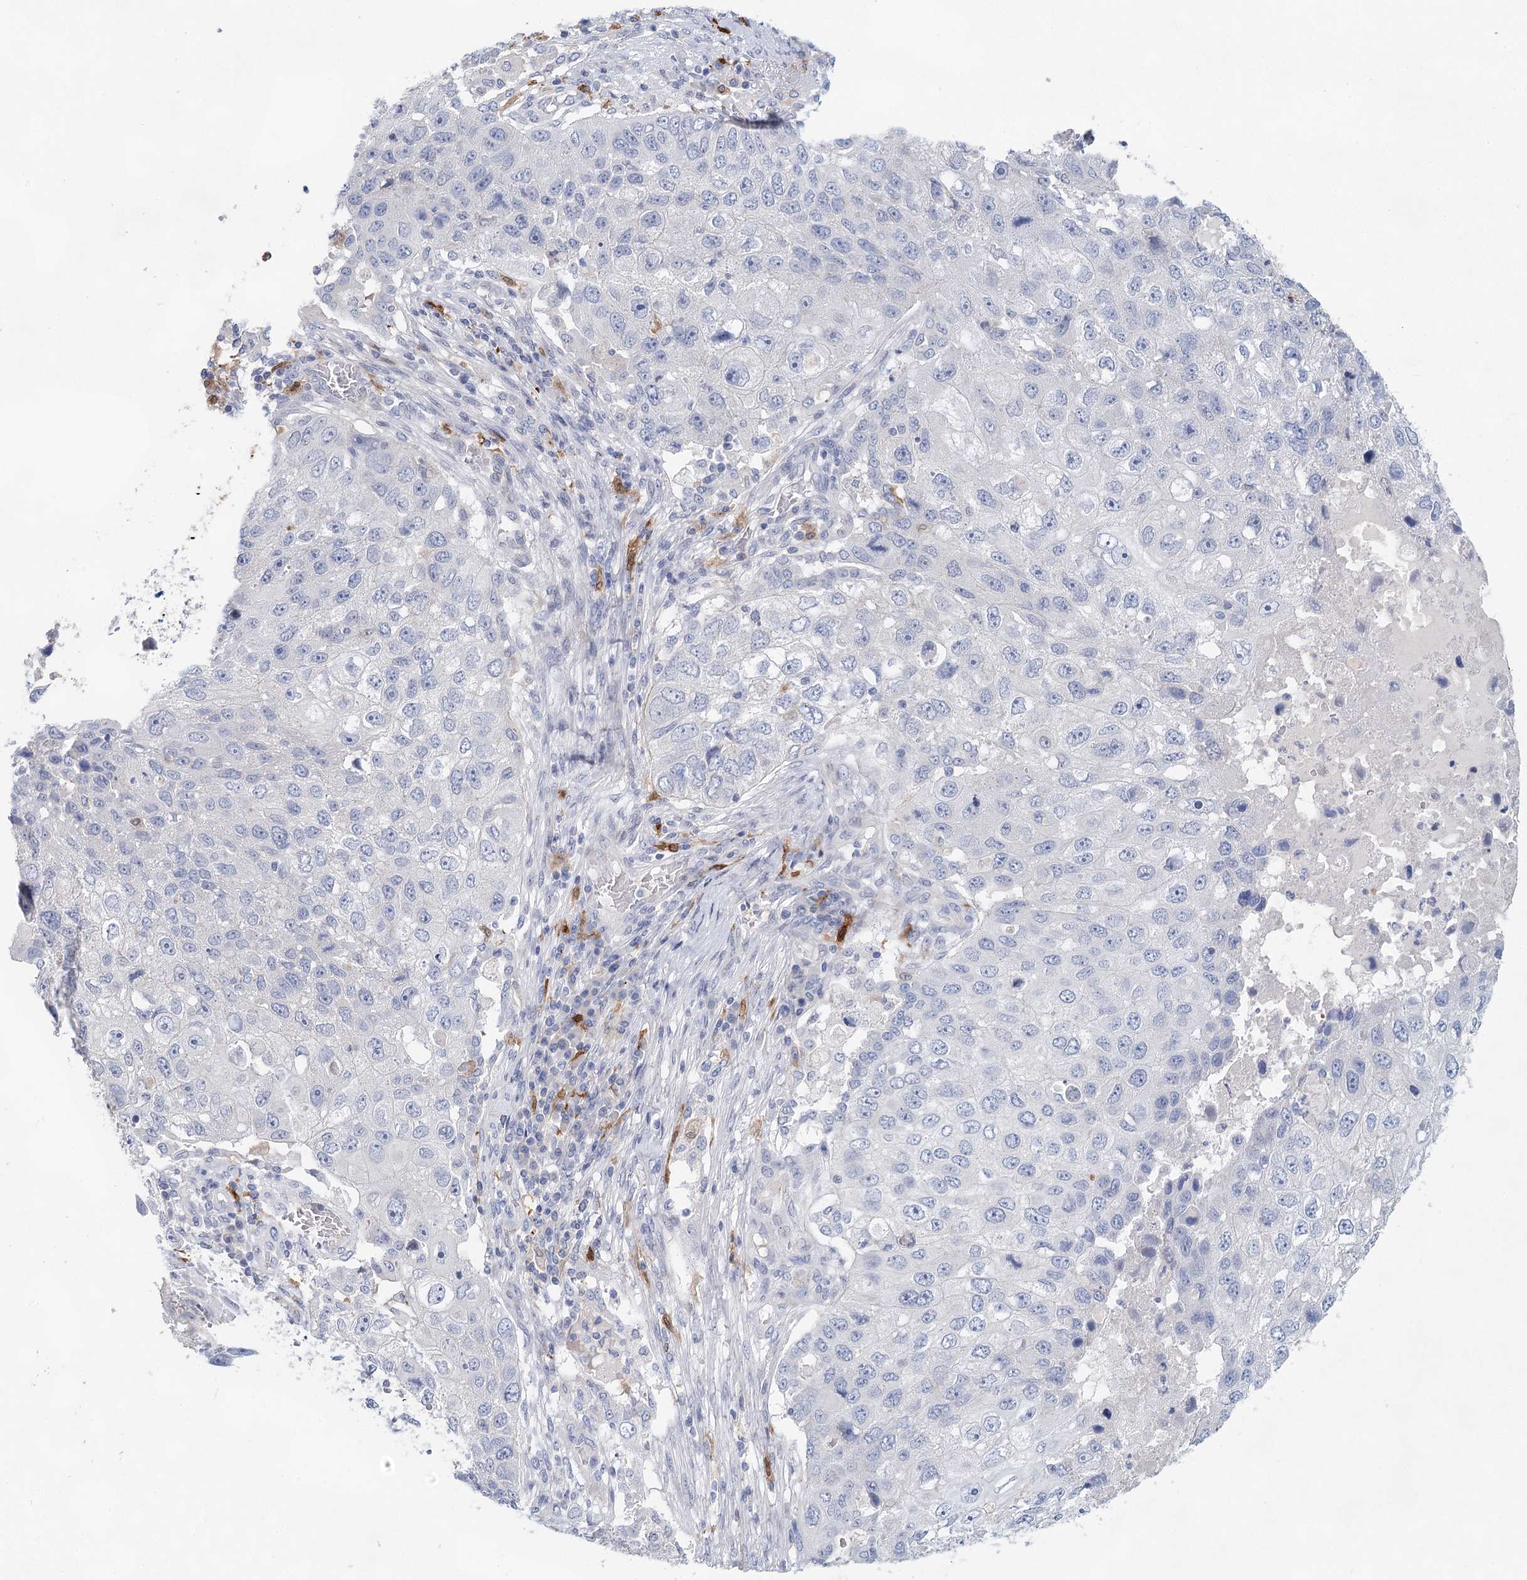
{"staining": {"intensity": "negative", "quantity": "none", "location": "none"}, "tissue": "lung cancer", "cell_type": "Tumor cells", "image_type": "cancer", "snomed": [{"axis": "morphology", "description": "Squamous cell carcinoma, NOS"}, {"axis": "topography", "description": "Lung"}], "caption": "Immunohistochemical staining of human lung squamous cell carcinoma exhibits no significant staining in tumor cells.", "gene": "SLC19A3", "patient": {"sex": "male", "age": 61}}